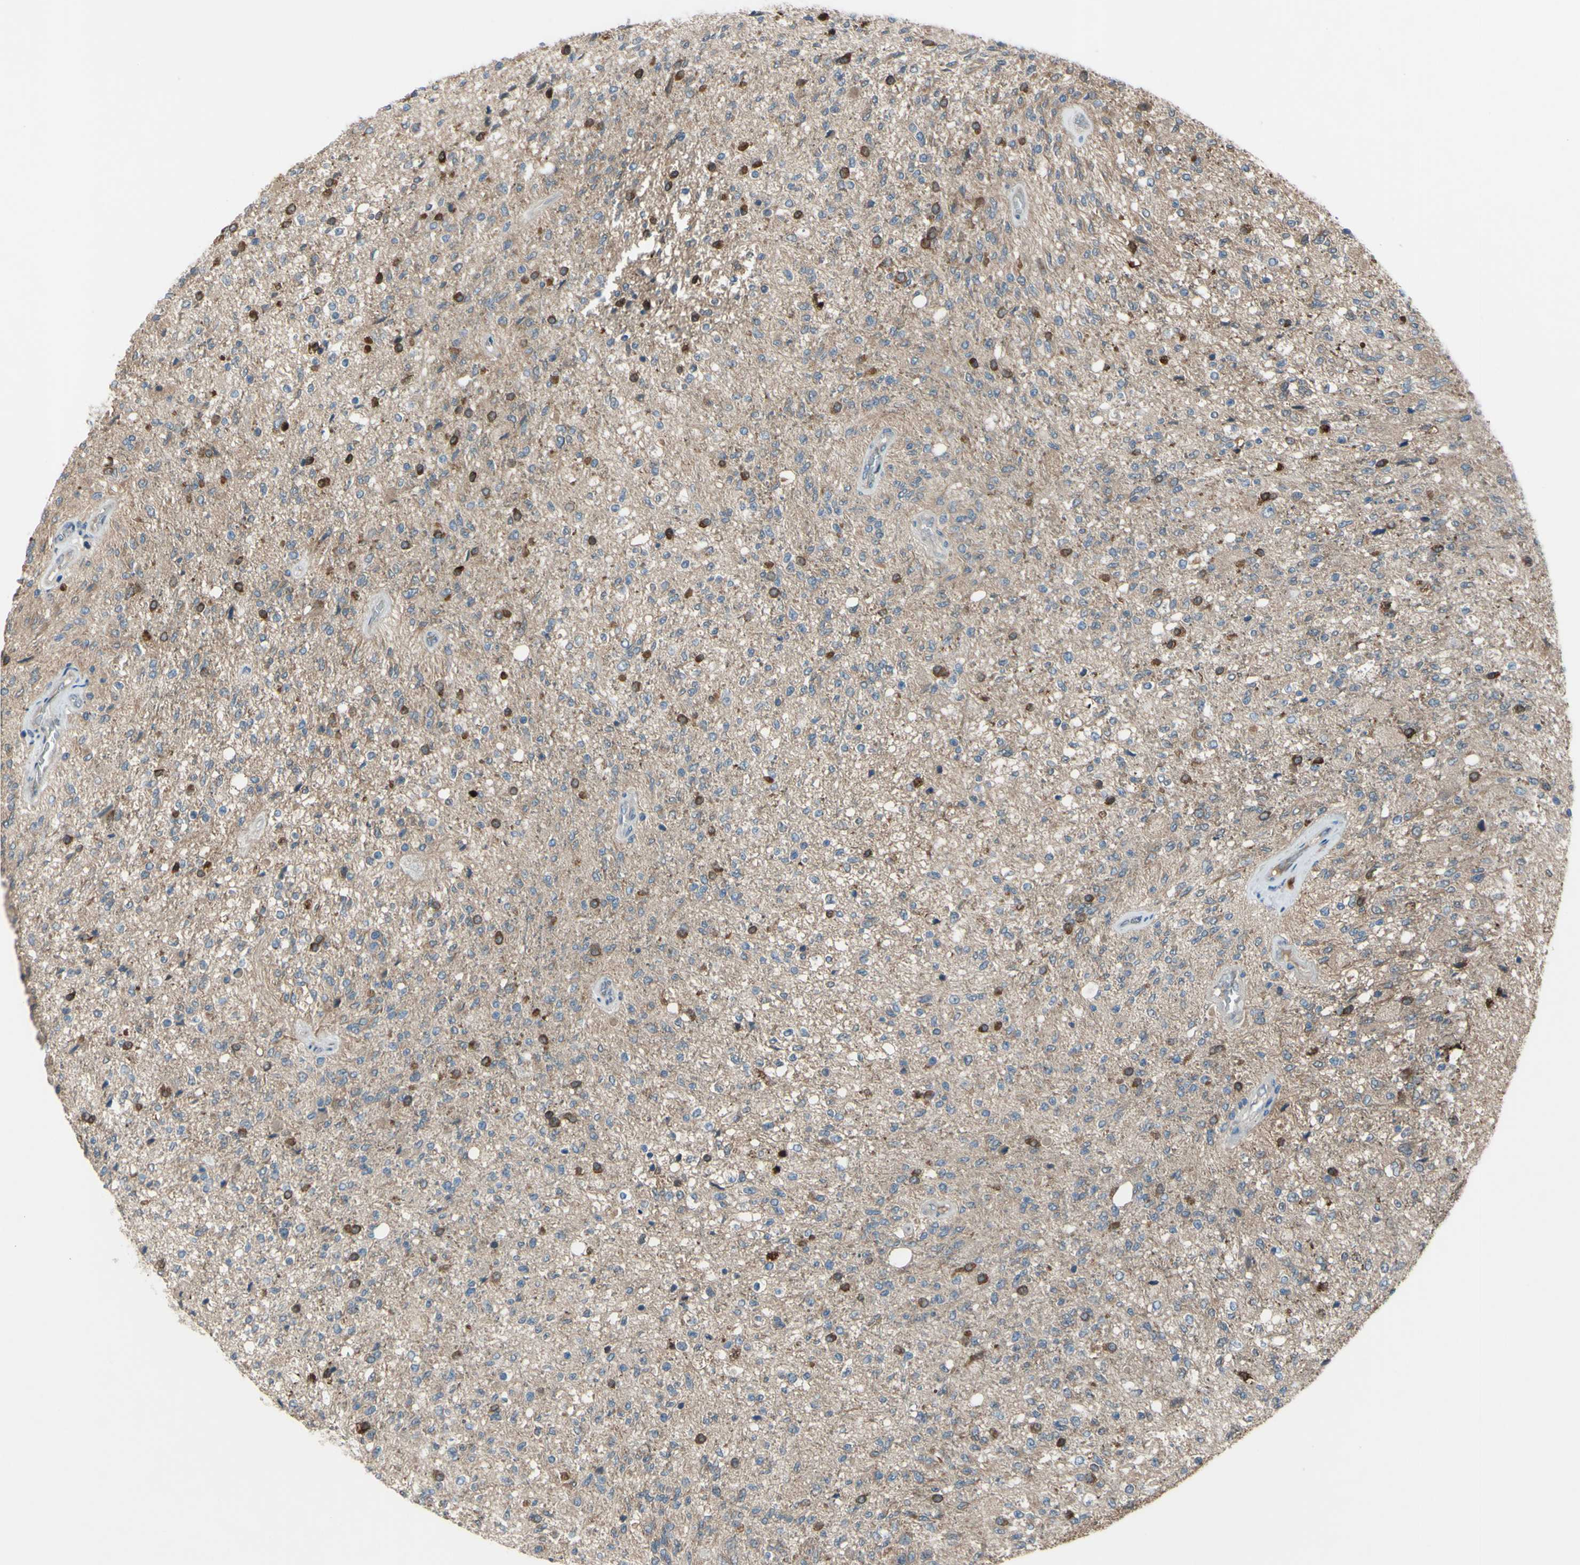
{"staining": {"intensity": "strong", "quantity": "<25%", "location": "cytoplasmic/membranous"}, "tissue": "glioma", "cell_type": "Tumor cells", "image_type": "cancer", "snomed": [{"axis": "morphology", "description": "Normal tissue, NOS"}, {"axis": "morphology", "description": "Glioma, malignant, High grade"}, {"axis": "topography", "description": "Cerebral cortex"}], "caption": "Protein expression analysis of human malignant glioma (high-grade) reveals strong cytoplasmic/membranous staining in about <25% of tumor cells.", "gene": "AFP", "patient": {"sex": "male", "age": 77}}